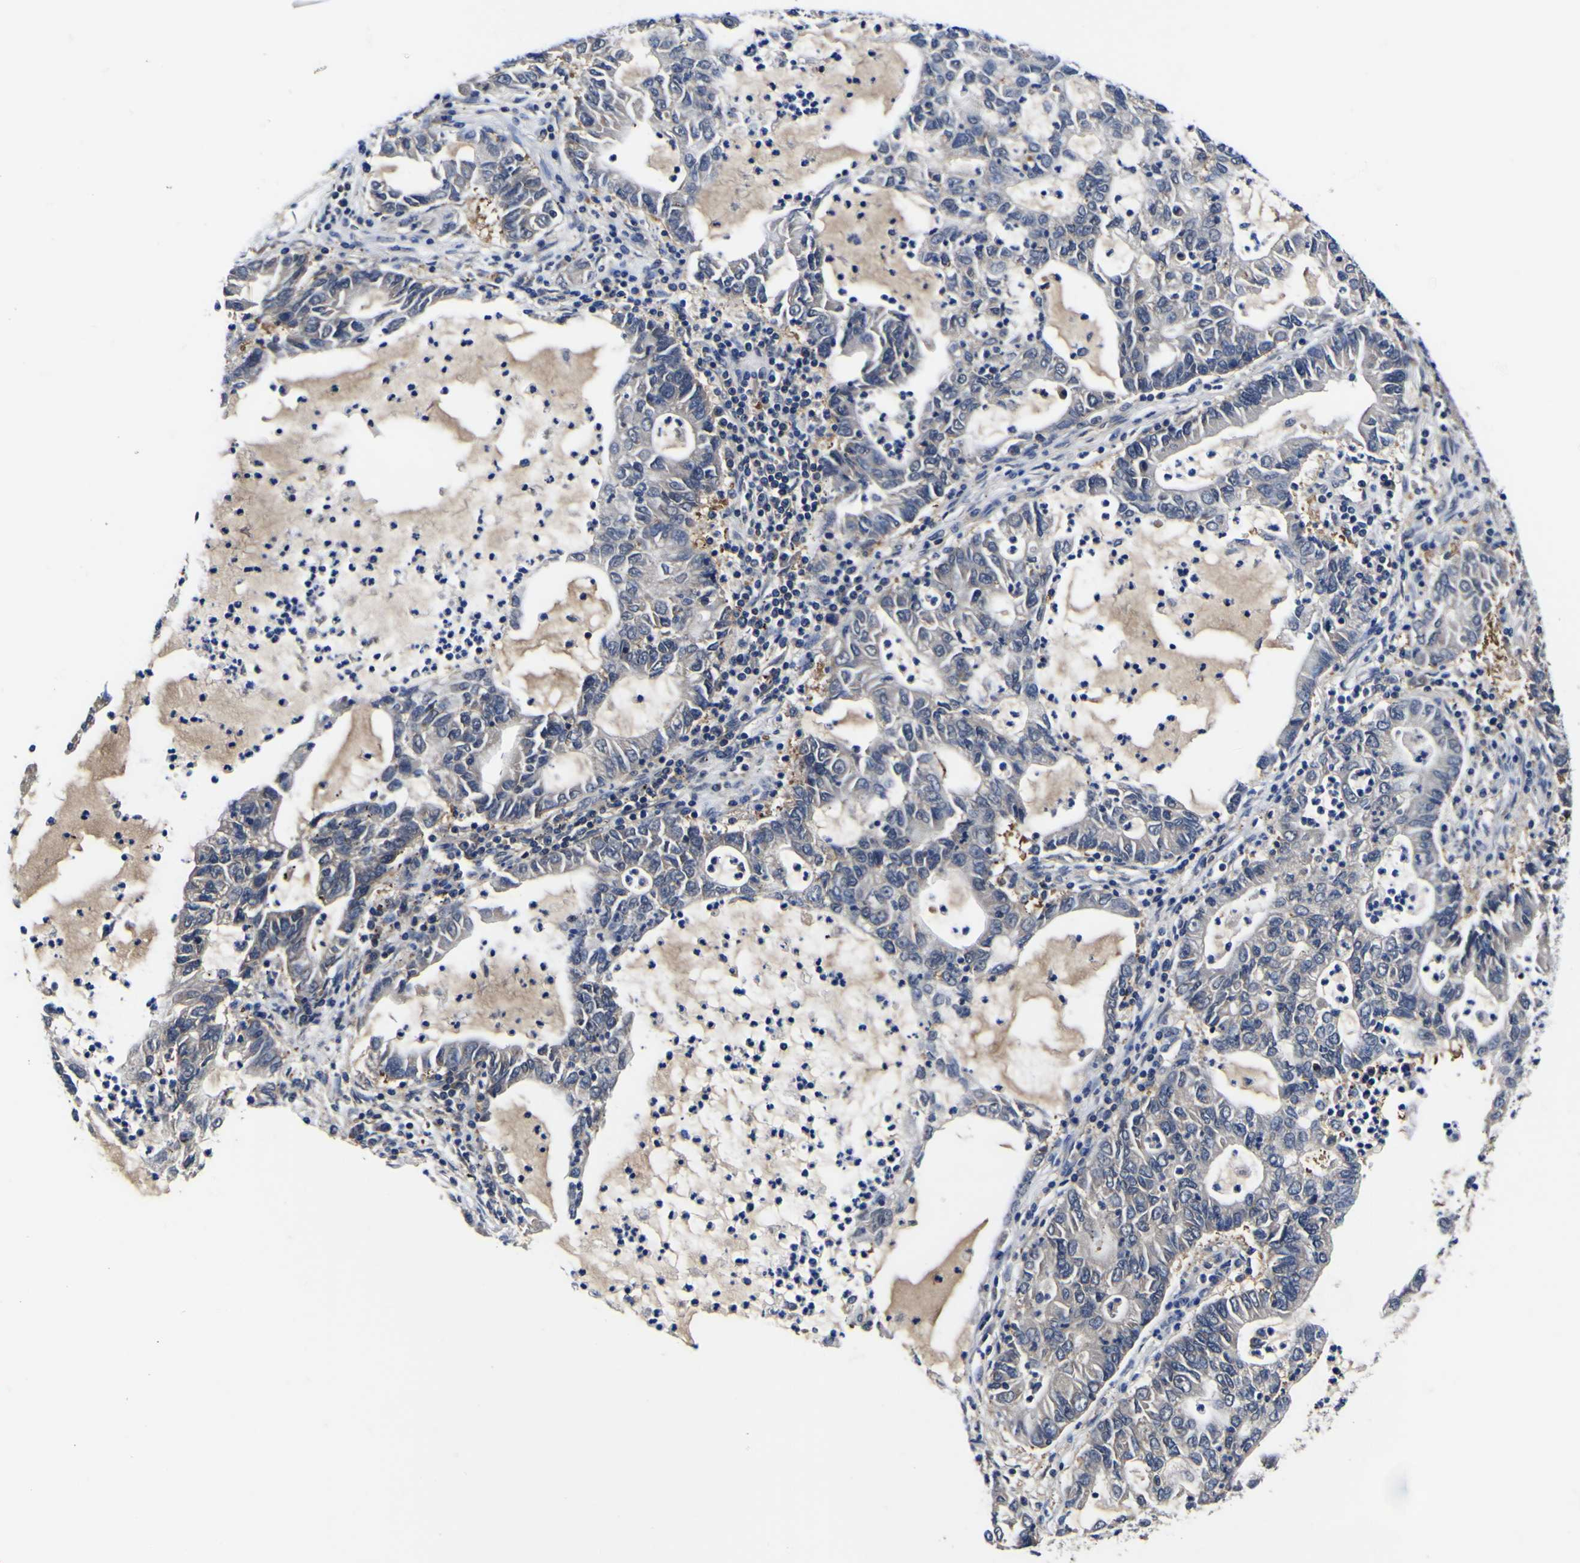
{"staining": {"intensity": "negative", "quantity": "none", "location": "none"}, "tissue": "lung cancer", "cell_type": "Tumor cells", "image_type": "cancer", "snomed": [{"axis": "morphology", "description": "Adenocarcinoma, NOS"}, {"axis": "topography", "description": "Lung"}], "caption": "This is an IHC image of human lung adenocarcinoma. There is no positivity in tumor cells.", "gene": "FAM110B", "patient": {"sex": "female", "age": 51}}